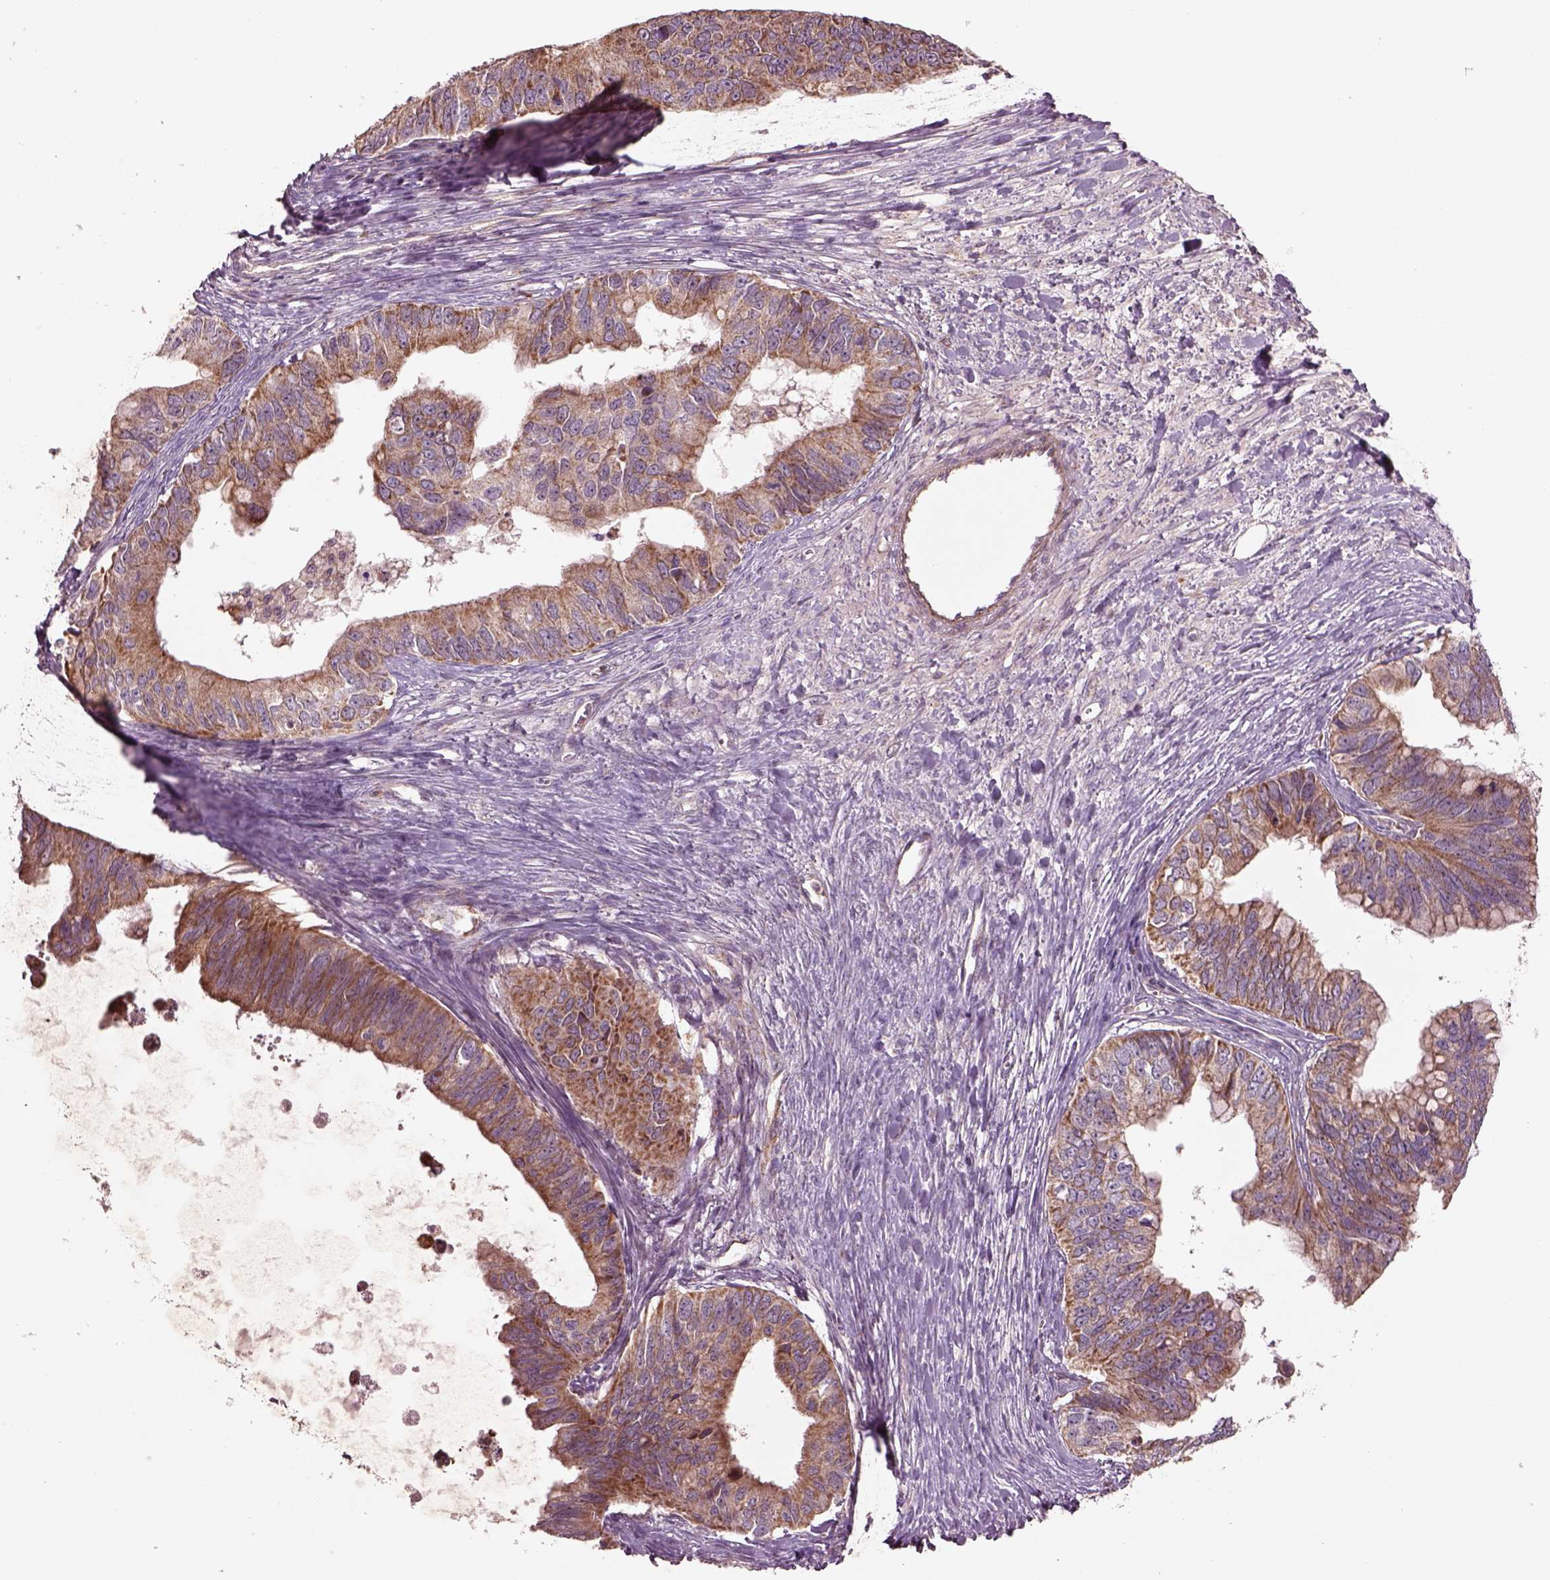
{"staining": {"intensity": "moderate", "quantity": ">75%", "location": "cytoplasmic/membranous"}, "tissue": "ovarian cancer", "cell_type": "Tumor cells", "image_type": "cancer", "snomed": [{"axis": "morphology", "description": "Cystadenocarcinoma, mucinous, NOS"}, {"axis": "topography", "description": "Ovary"}], "caption": "IHC (DAB) staining of human mucinous cystadenocarcinoma (ovarian) shows moderate cytoplasmic/membranous protein staining in approximately >75% of tumor cells.", "gene": "SLC25A5", "patient": {"sex": "female", "age": 76}}